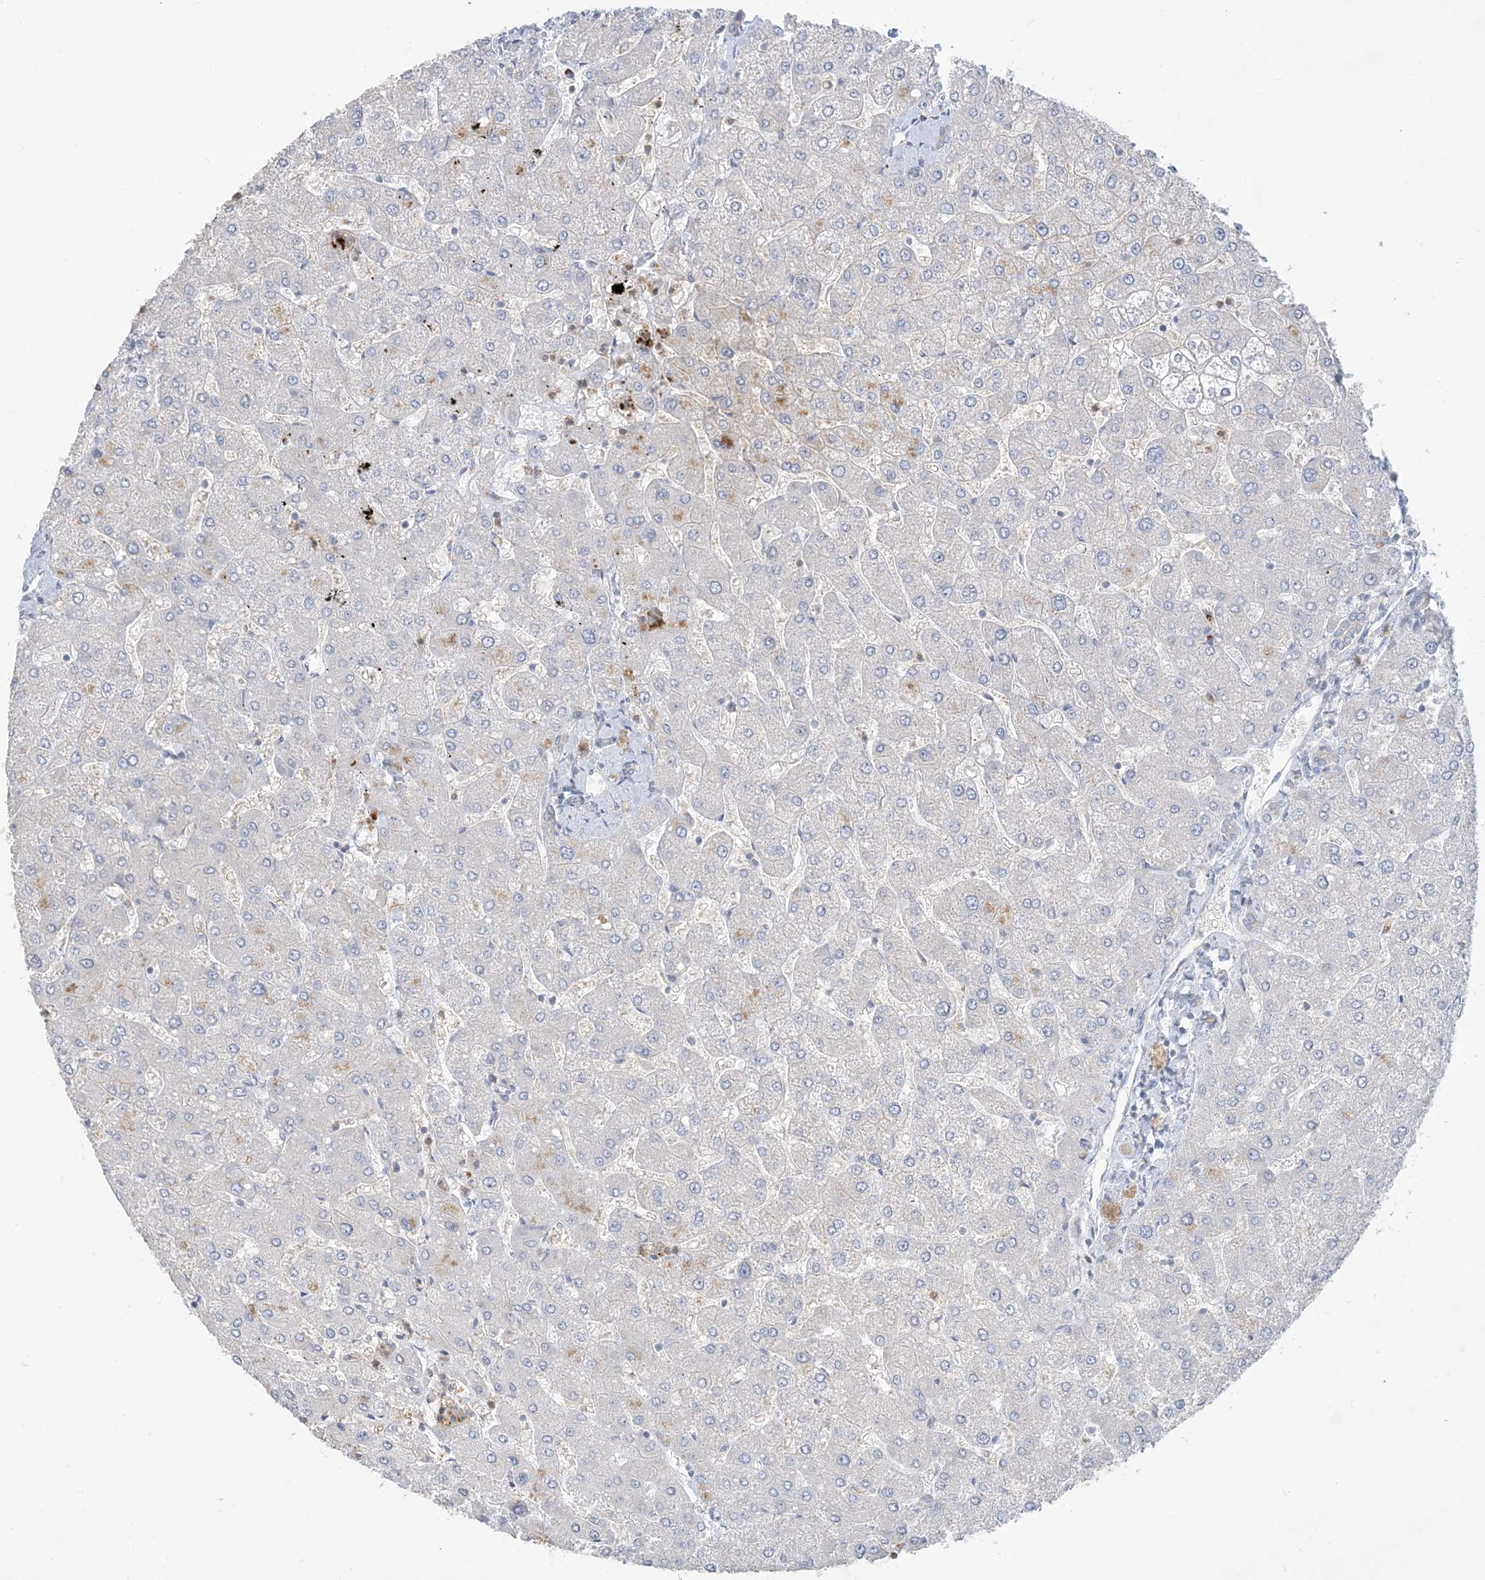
{"staining": {"intensity": "negative", "quantity": "none", "location": "none"}, "tissue": "liver", "cell_type": "Cholangiocytes", "image_type": "normal", "snomed": [{"axis": "morphology", "description": "Normal tissue, NOS"}, {"axis": "topography", "description": "Liver"}], "caption": "This micrograph is of benign liver stained with IHC to label a protein in brown with the nuclei are counter-stained blue. There is no staining in cholangiocytes. (DAB IHC with hematoxylin counter stain).", "gene": "KIF3A", "patient": {"sex": "male", "age": 55}}